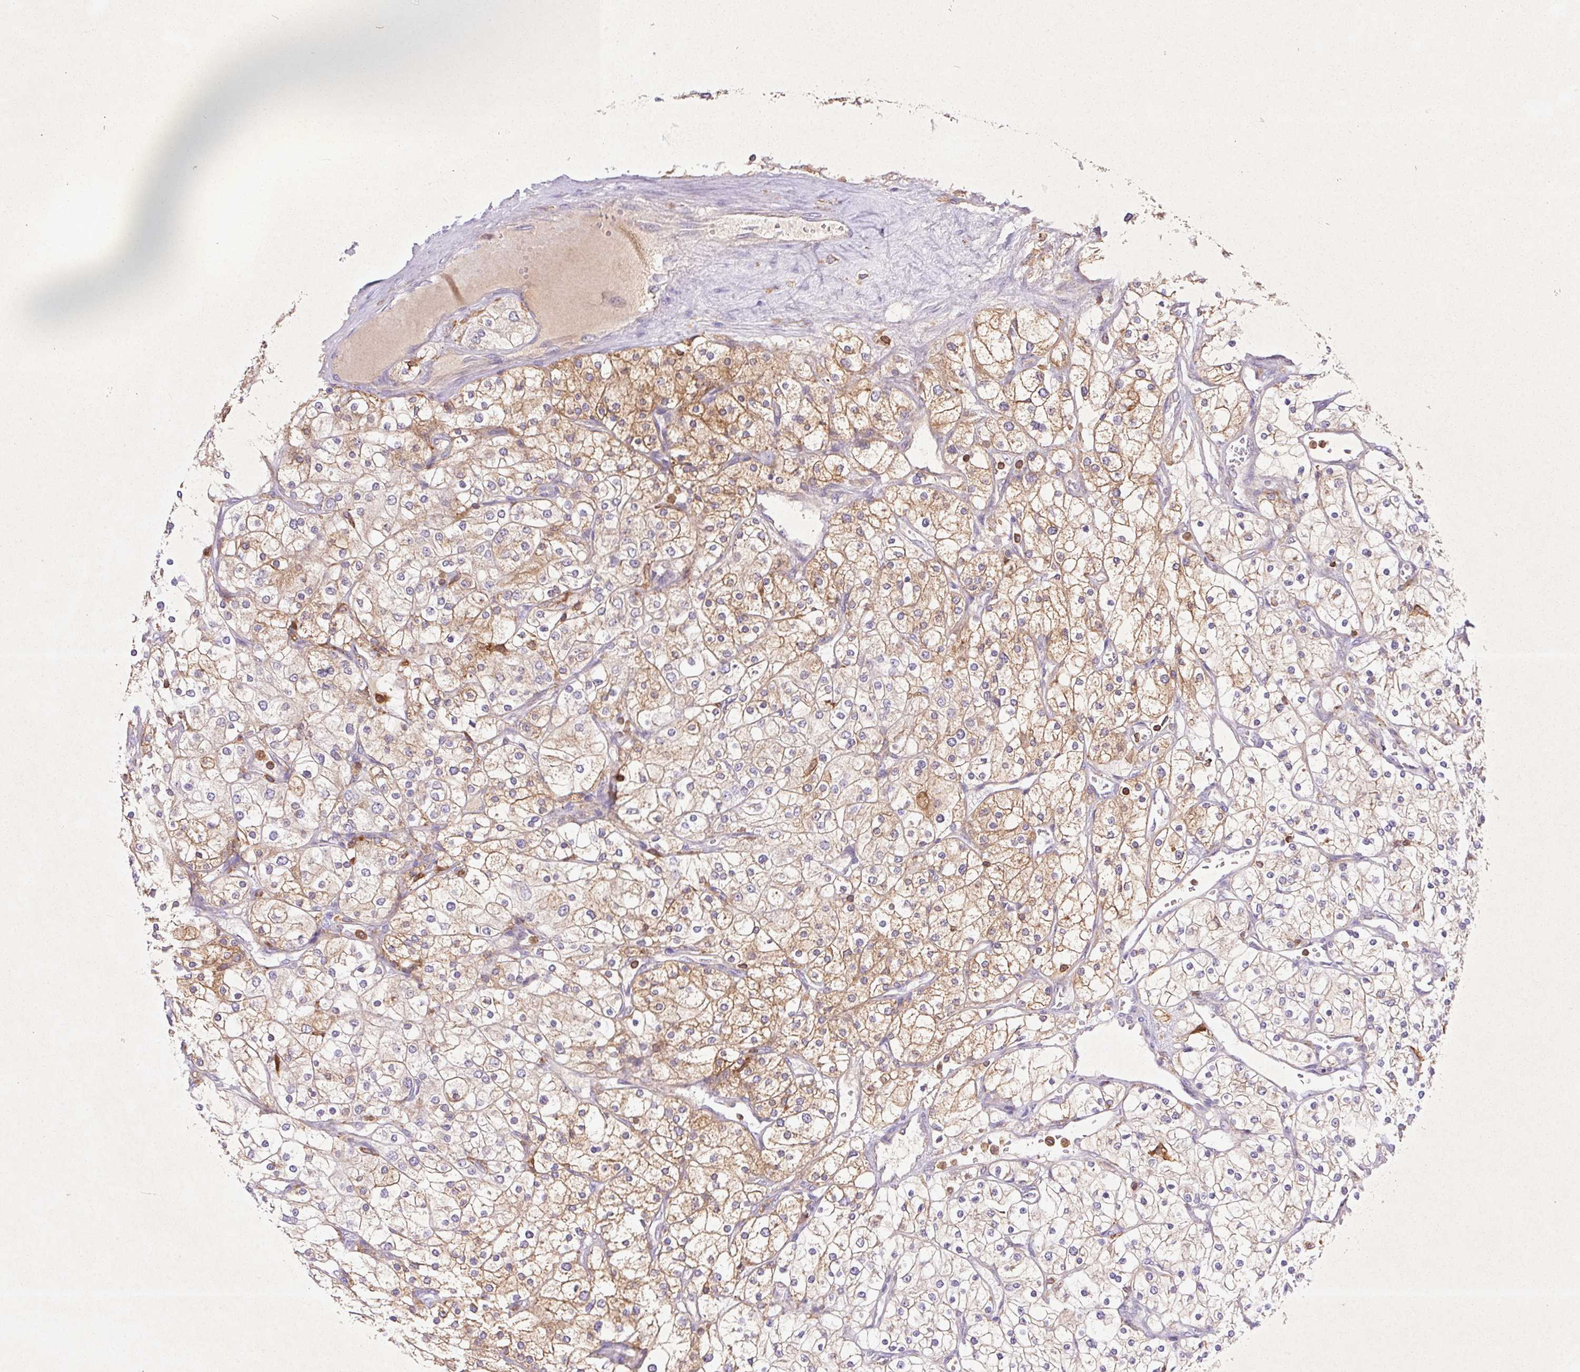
{"staining": {"intensity": "weak", "quantity": "25%-75%", "location": "cytoplasmic/membranous"}, "tissue": "renal cancer", "cell_type": "Tumor cells", "image_type": "cancer", "snomed": [{"axis": "morphology", "description": "Adenocarcinoma, NOS"}, {"axis": "topography", "description": "Kidney"}], "caption": "Immunohistochemical staining of human adenocarcinoma (renal) reveals weak cytoplasmic/membranous protein staining in about 25%-75% of tumor cells. (brown staining indicates protein expression, while blue staining denotes nuclei).", "gene": "APBB1IP", "patient": {"sex": "male", "age": 80}}